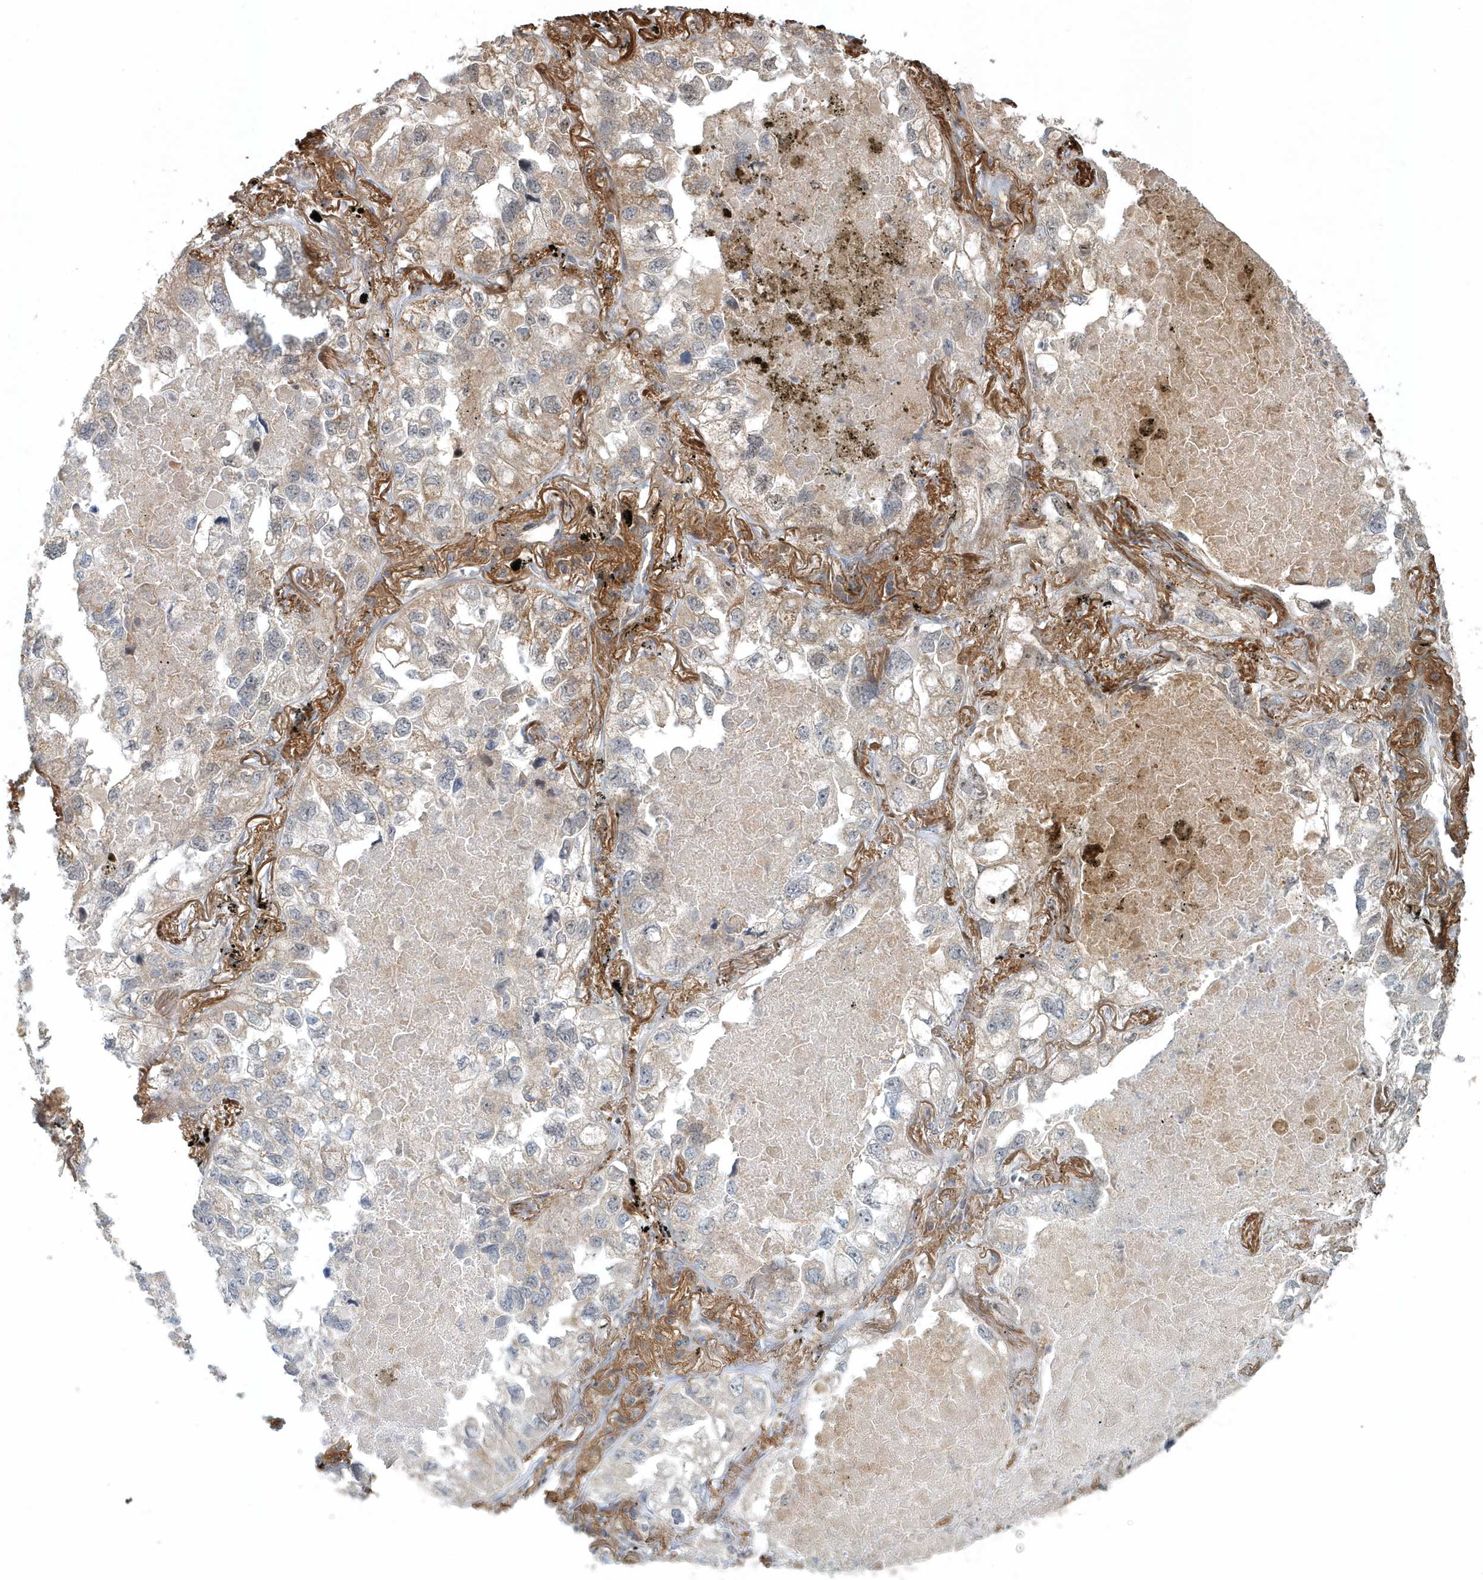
{"staining": {"intensity": "moderate", "quantity": "<25%", "location": "cytoplasmic/membranous"}, "tissue": "lung cancer", "cell_type": "Tumor cells", "image_type": "cancer", "snomed": [{"axis": "morphology", "description": "Adenocarcinoma, NOS"}, {"axis": "topography", "description": "Lung"}], "caption": "Lung cancer (adenocarcinoma) stained for a protein (brown) shows moderate cytoplasmic/membranous positive staining in approximately <25% of tumor cells.", "gene": "MMUT", "patient": {"sex": "male", "age": 65}}